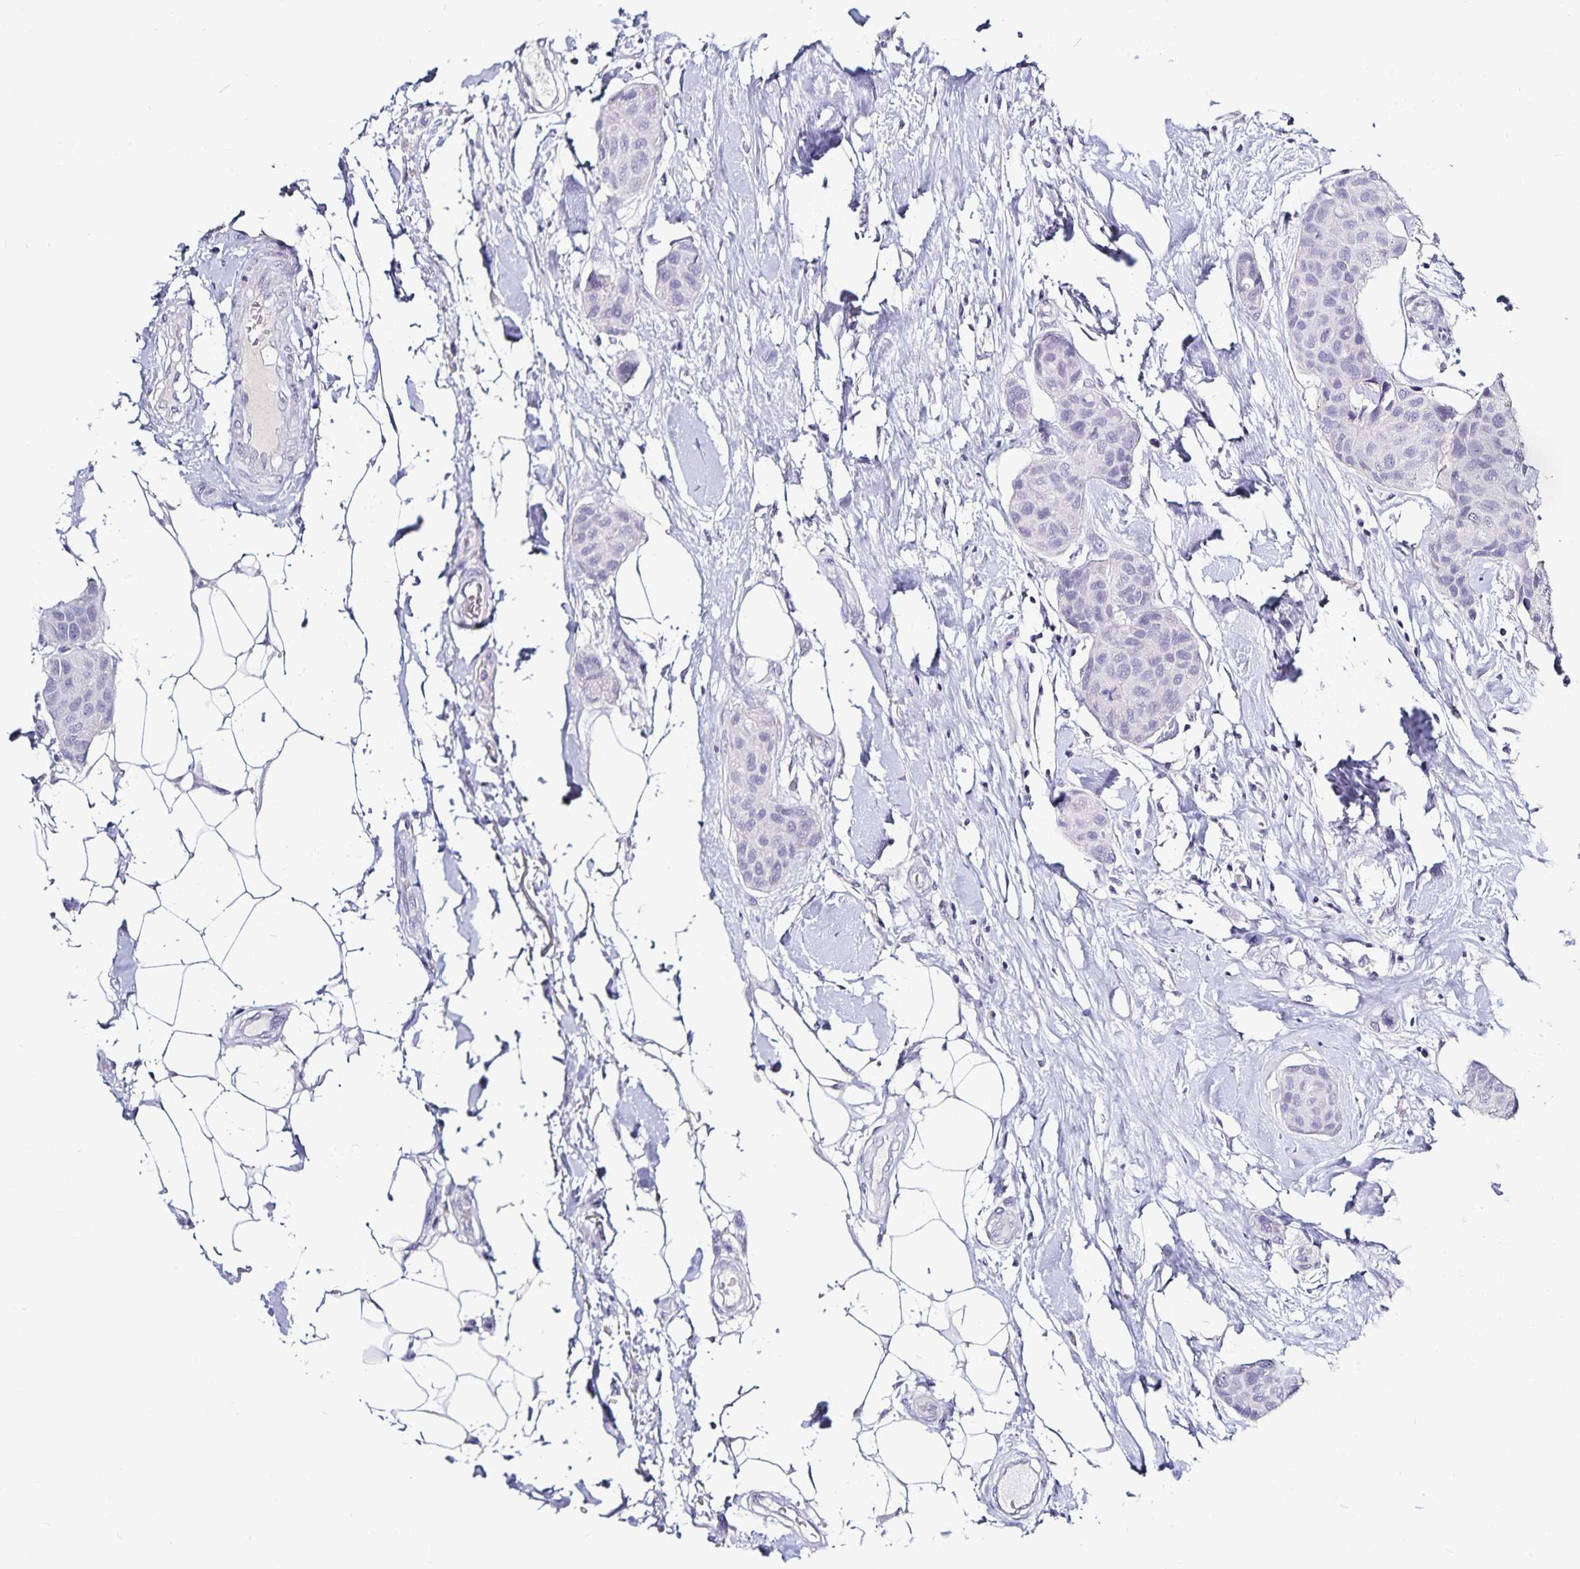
{"staining": {"intensity": "negative", "quantity": "none", "location": "none"}, "tissue": "breast cancer", "cell_type": "Tumor cells", "image_type": "cancer", "snomed": [{"axis": "morphology", "description": "Duct carcinoma"}, {"axis": "topography", "description": "Breast"}, {"axis": "topography", "description": "Lymph node"}], "caption": "This is a photomicrograph of immunohistochemistry staining of breast infiltrating ductal carcinoma, which shows no positivity in tumor cells.", "gene": "TTR", "patient": {"sex": "female", "age": 80}}